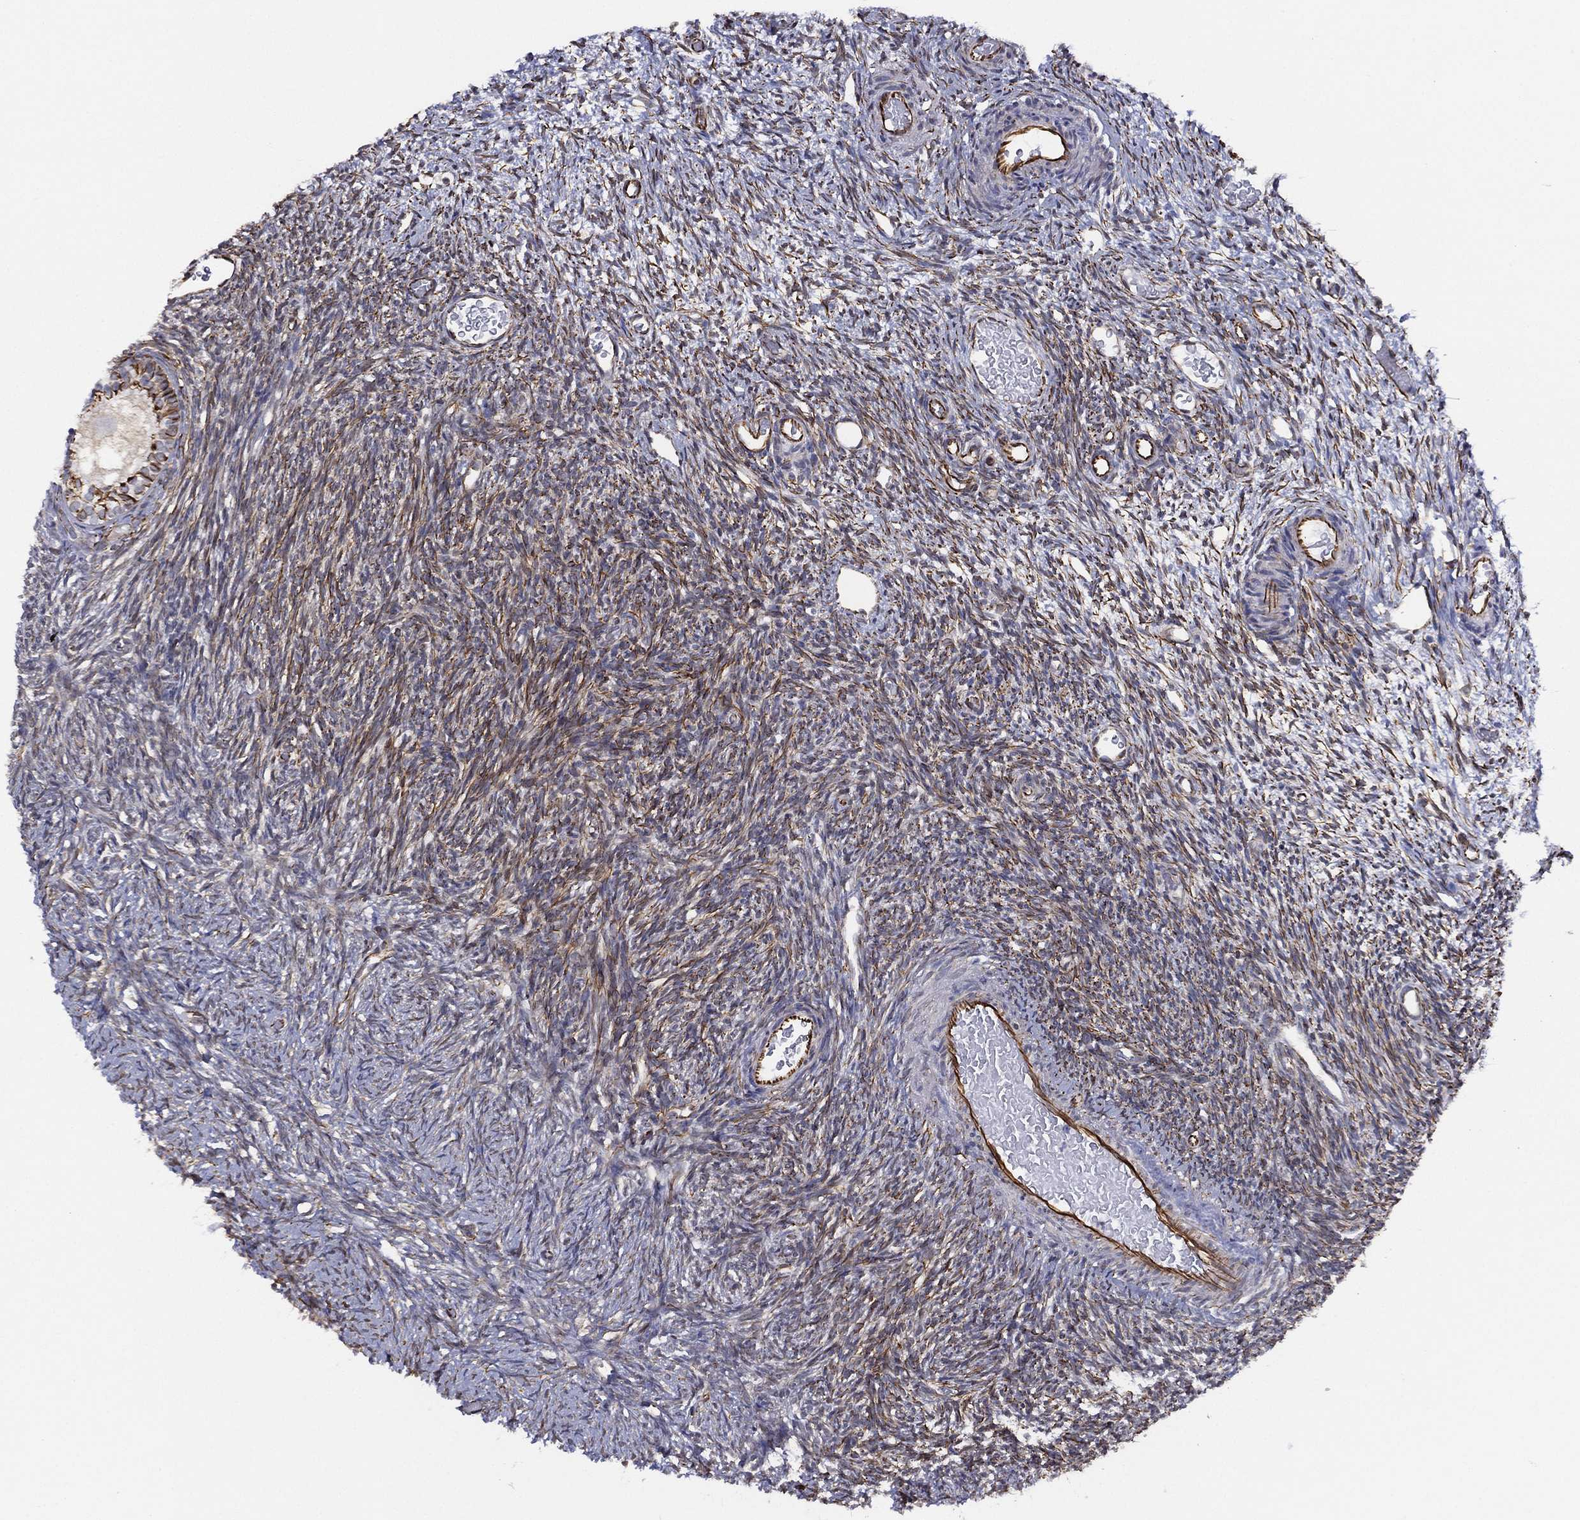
{"staining": {"intensity": "negative", "quantity": "none", "location": "none"}, "tissue": "ovary", "cell_type": "Follicle cells", "image_type": "normal", "snomed": [{"axis": "morphology", "description": "Normal tissue, NOS"}, {"axis": "topography", "description": "Ovary"}], "caption": "An immunohistochemistry photomicrograph of unremarkable ovary is shown. There is no staining in follicle cells of ovary.", "gene": "MAS1", "patient": {"sex": "female", "age": 39}}